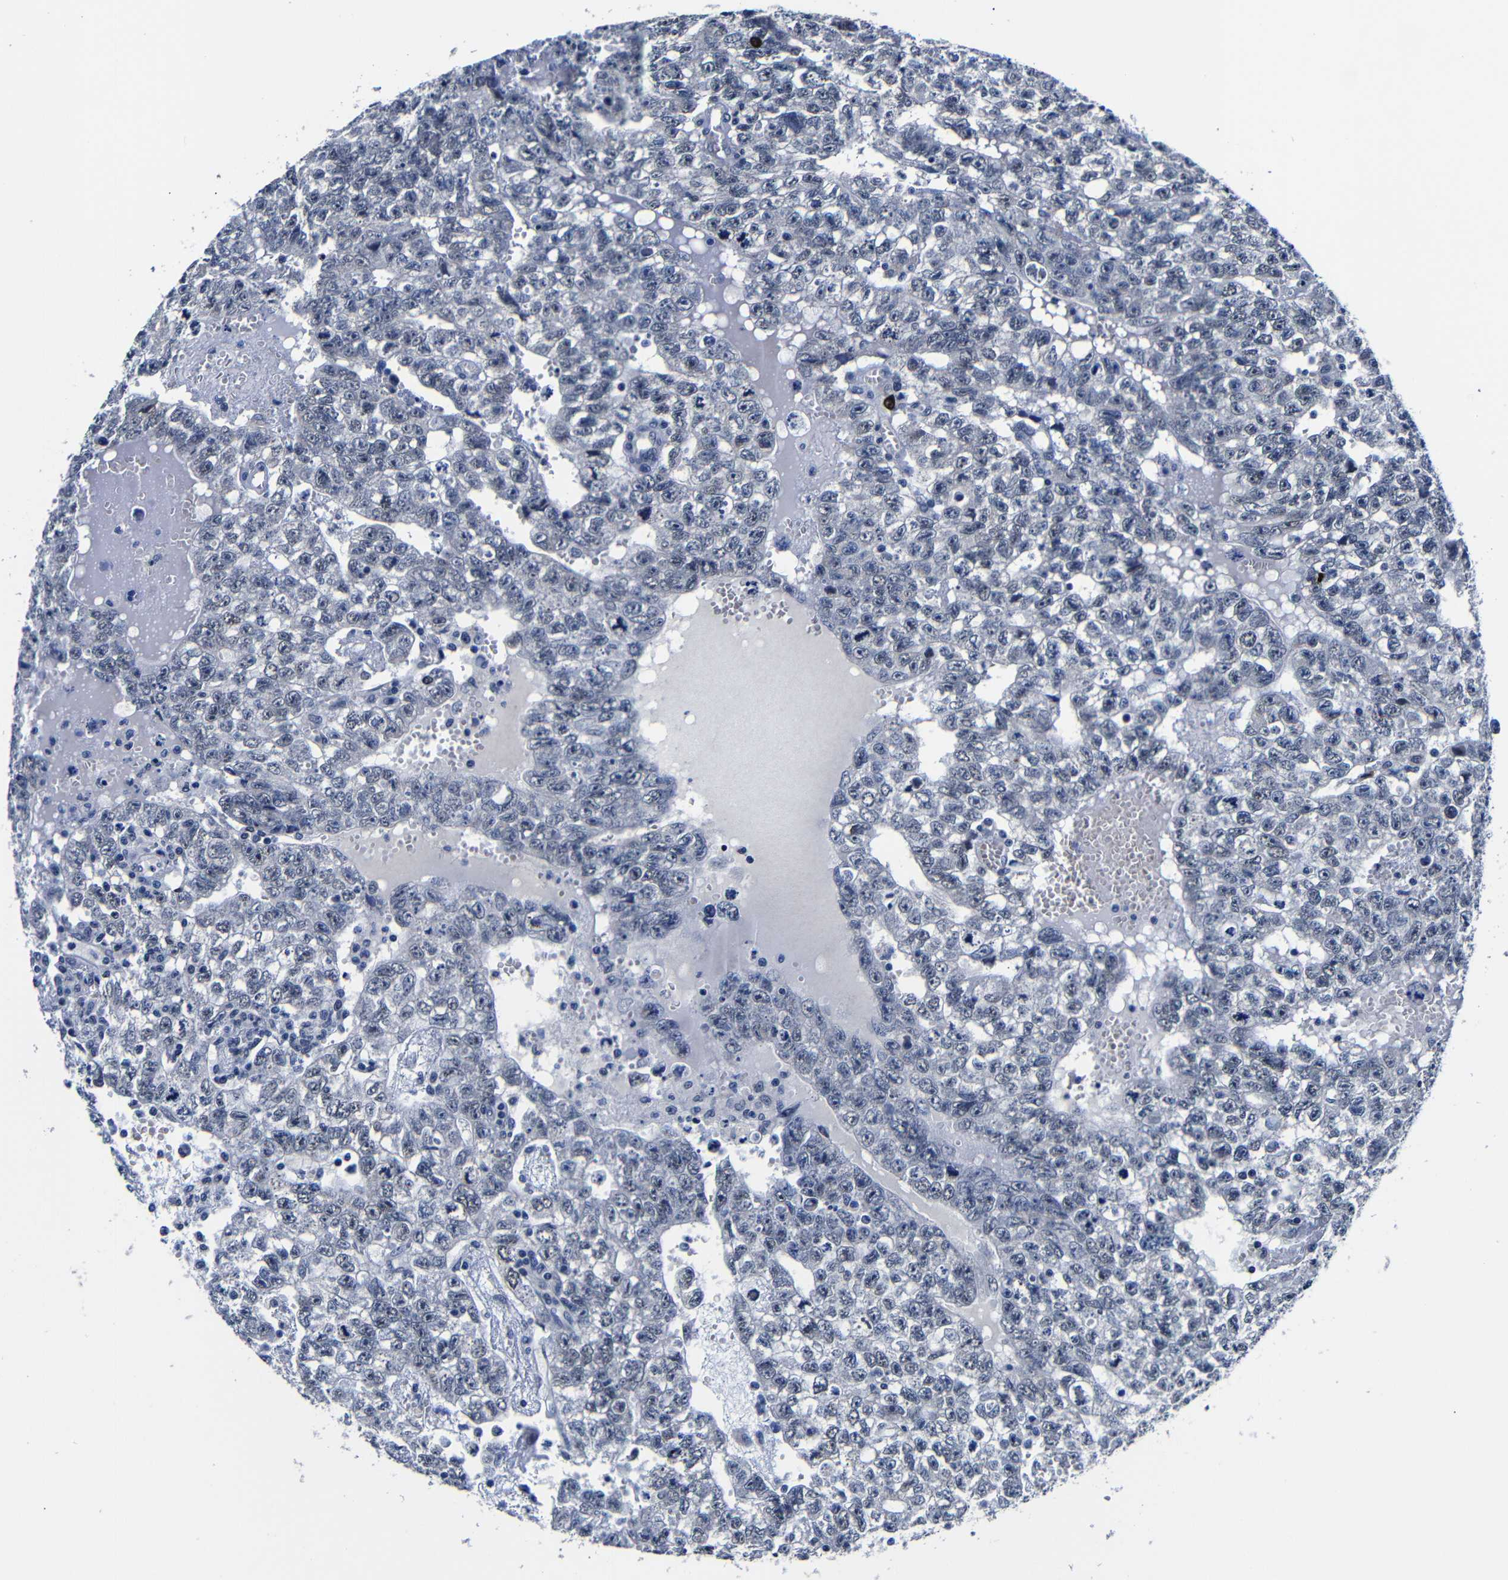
{"staining": {"intensity": "negative", "quantity": "none", "location": "none"}, "tissue": "testis cancer", "cell_type": "Tumor cells", "image_type": "cancer", "snomed": [{"axis": "morphology", "description": "Seminoma, NOS"}, {"axis": "morphology", "description": "Carcinoma, Embryonal, NOS"}, {"axis": "topography", "description": "Testis"}], "caption": "This is an immunohistochemistry (IHC) image of testis cancer. There is no expression in tumor cells.", "gene": "DEPP1", "patient": {"sex": "male", "age": 38}}